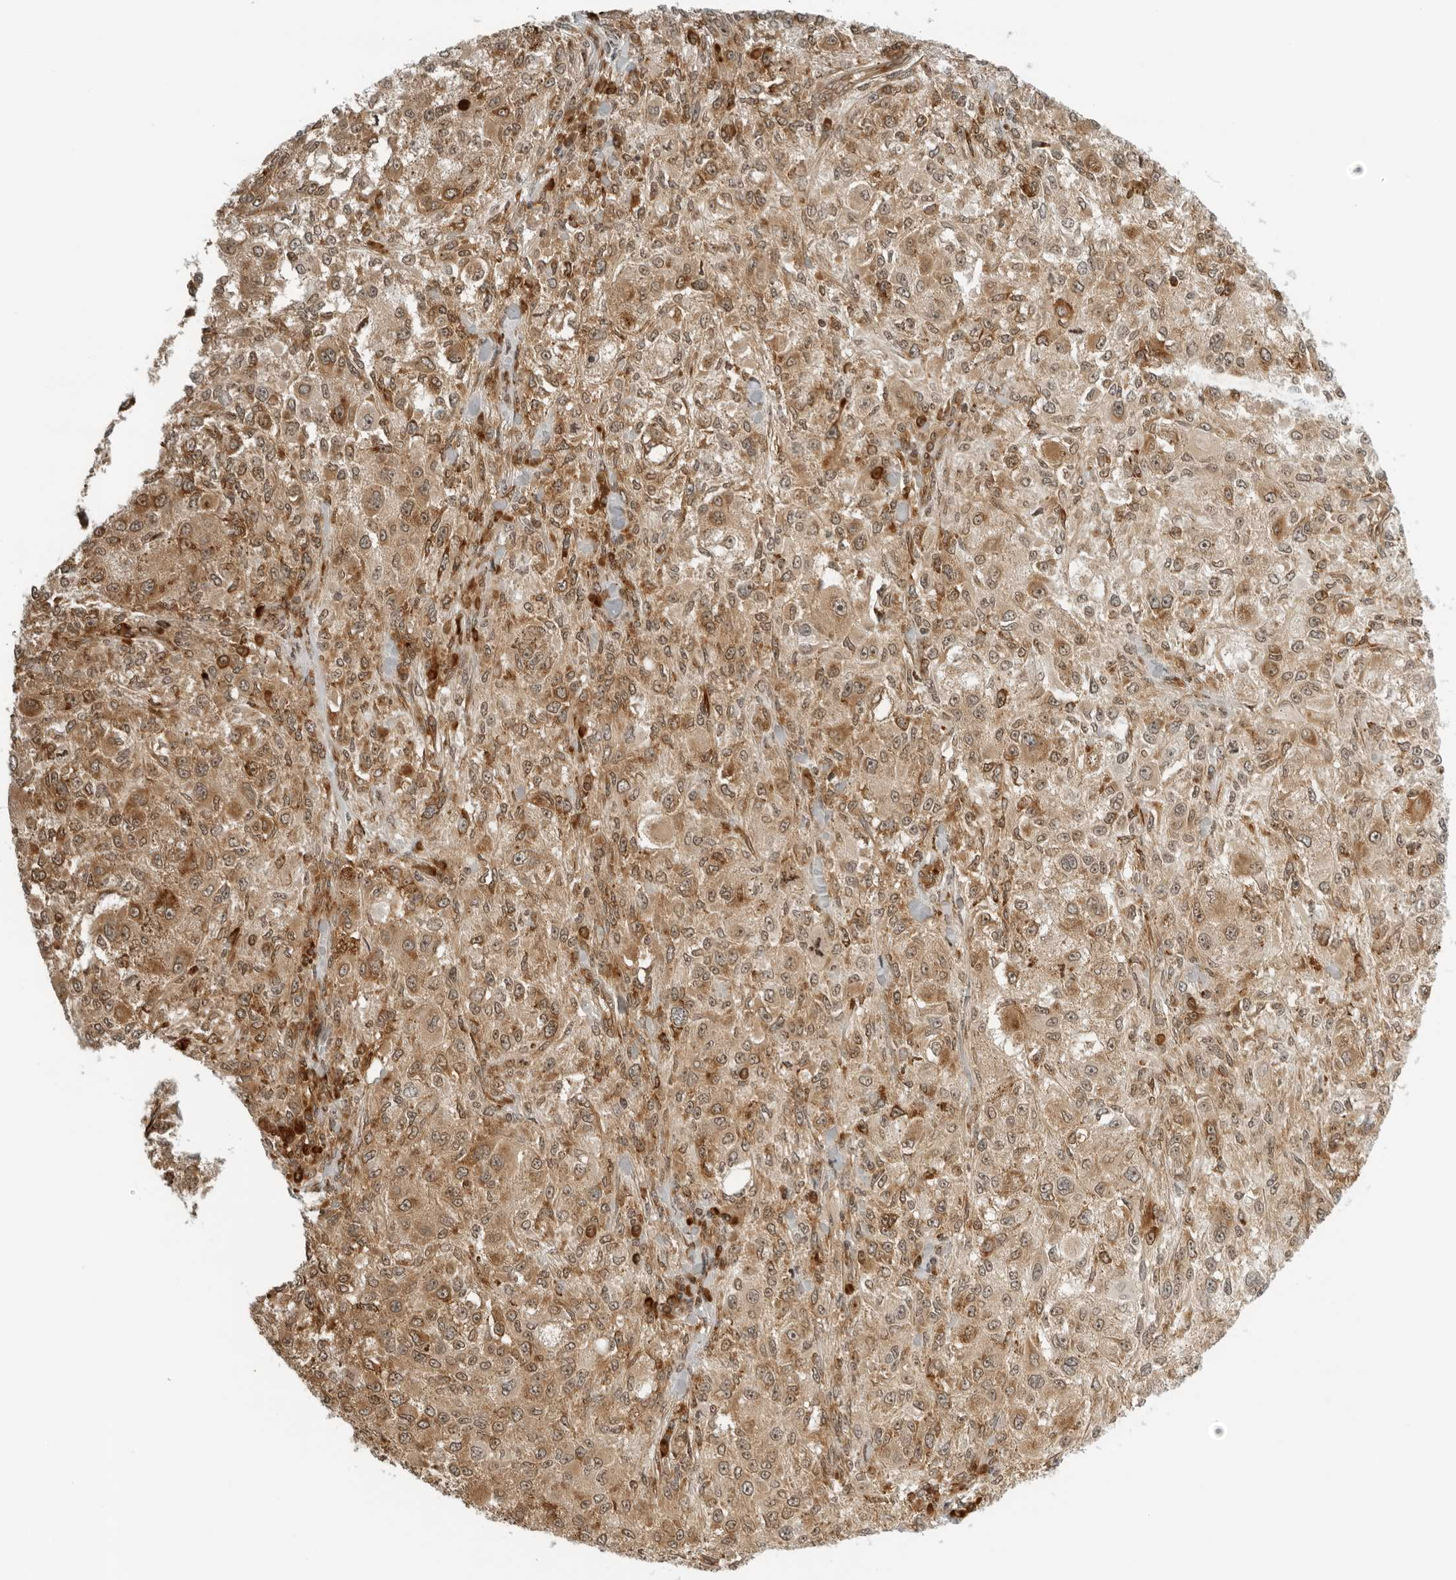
{"staining": {"intensity": "moderate", "quantity": ">75%", "location": "cytoplasmic/membranous,nuclear"}, "tissue": "melanoma", "cell_type": "Tumor cells", "image_type": "cancer", "snomed": [{"axis": "morphology", "description": "Necrosis, NOS"}, {"axis": "morphology", "description": "Malignant melanoma, NOS"}, {"axis": "topography", "description": "Skin"}], "caption": "This histopathology image shows immunohistochemistry staining of melanoma, with medium moderate cytoplasmic/membranous and nuclear staining in about >75% of tumor cells.", "gene": "EIF4G1", "patient": {"sex": "female", "age": 87}}